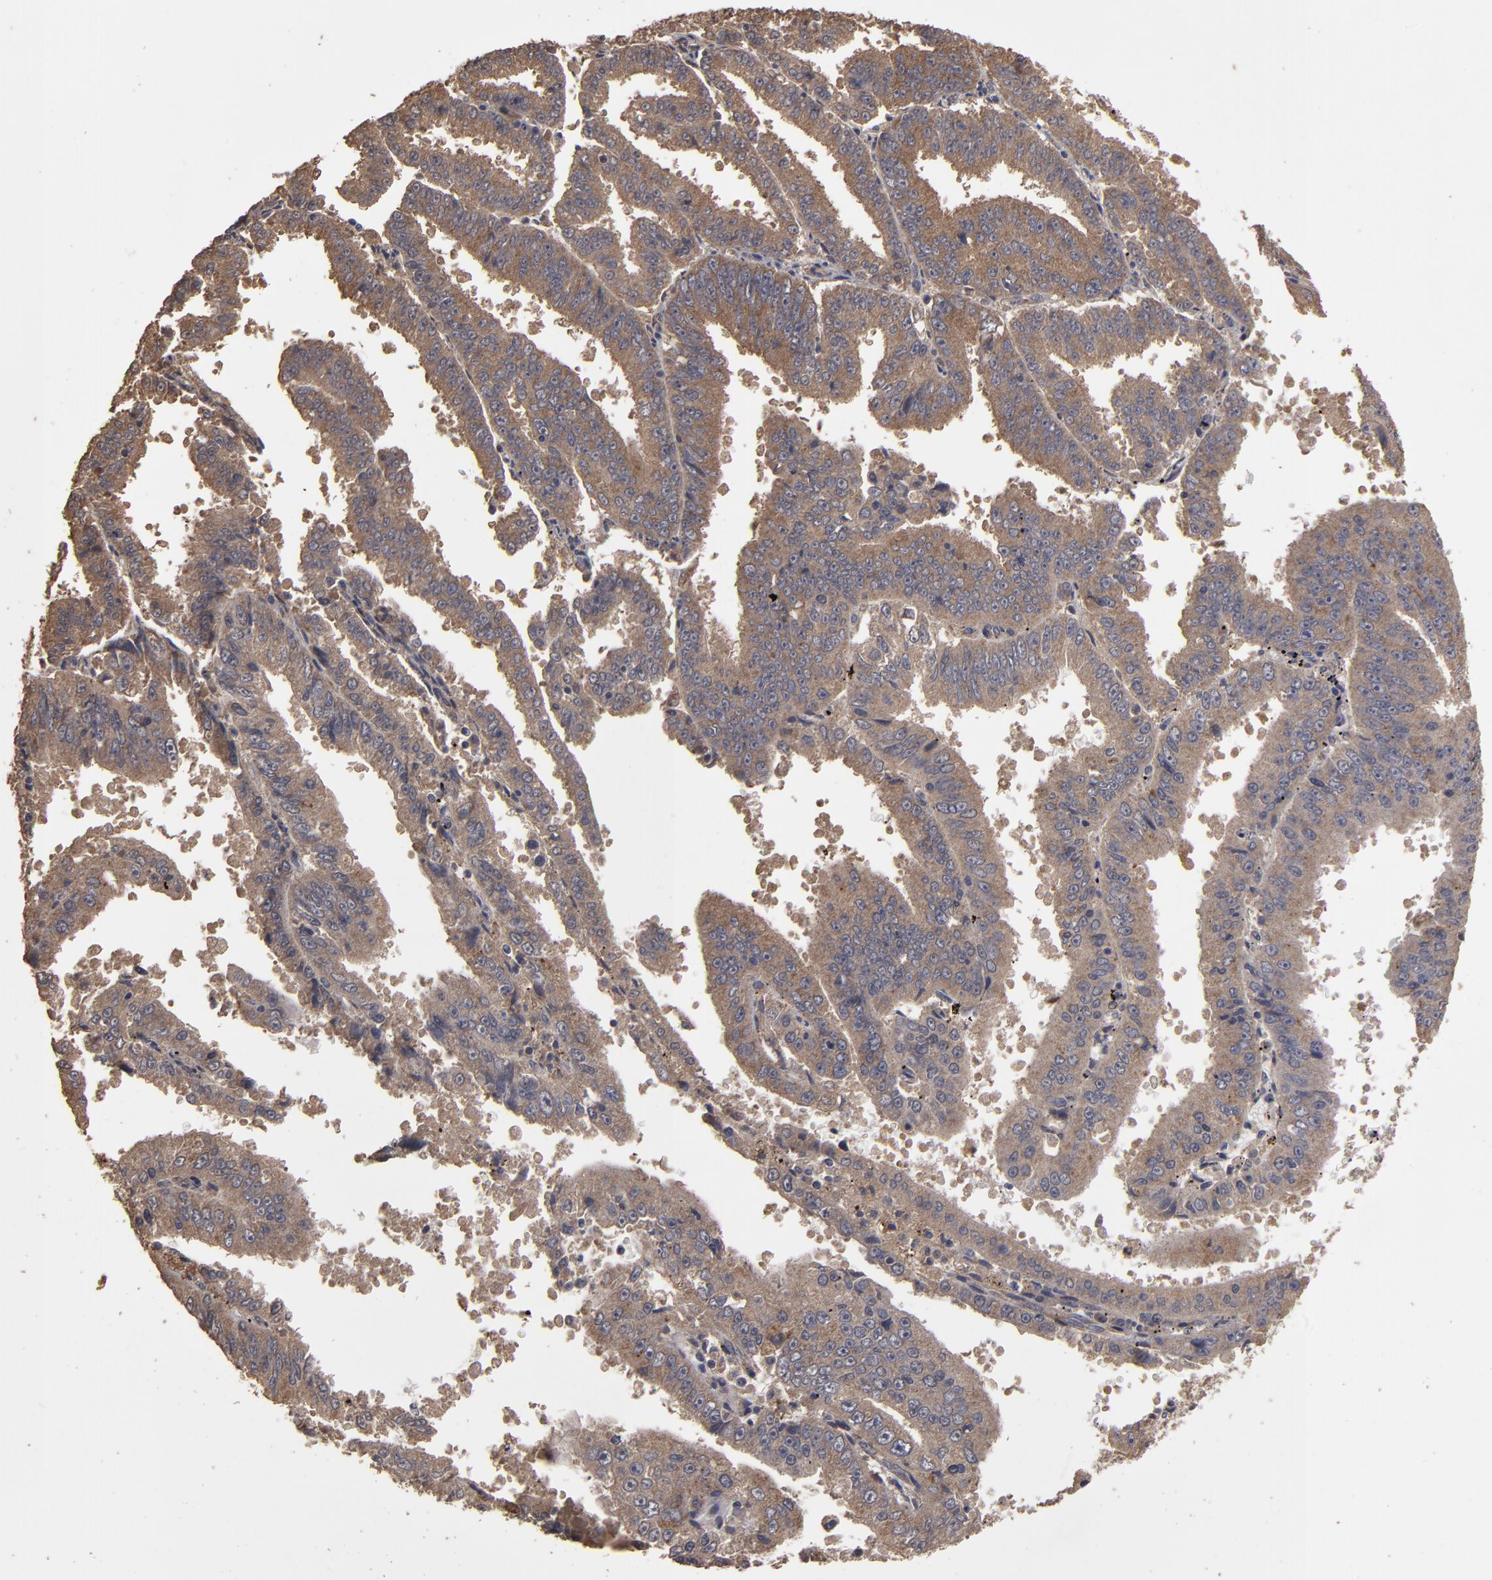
{"staining": {"intensity": "moderate", "quantity": ">75%", "location": "cytoplasmic/membranous"}, "tissue": "endometrial cancer", "cell_type": "Tumor cells", "image_type": "cancer", "snomed": [{"axis": "morphology", "description": "Adenocarcinoma, NOS"}, {"axis": "topography", "description": "Endometrium"}], "caption": "Protein expression analysis of human endometrial adenocarcinoma reveals moderate cytoplasmic/membranous expression in about >75% of tumor cells.", "gene": "MMP2", "patient": {"sex": "female", "age": 66}}